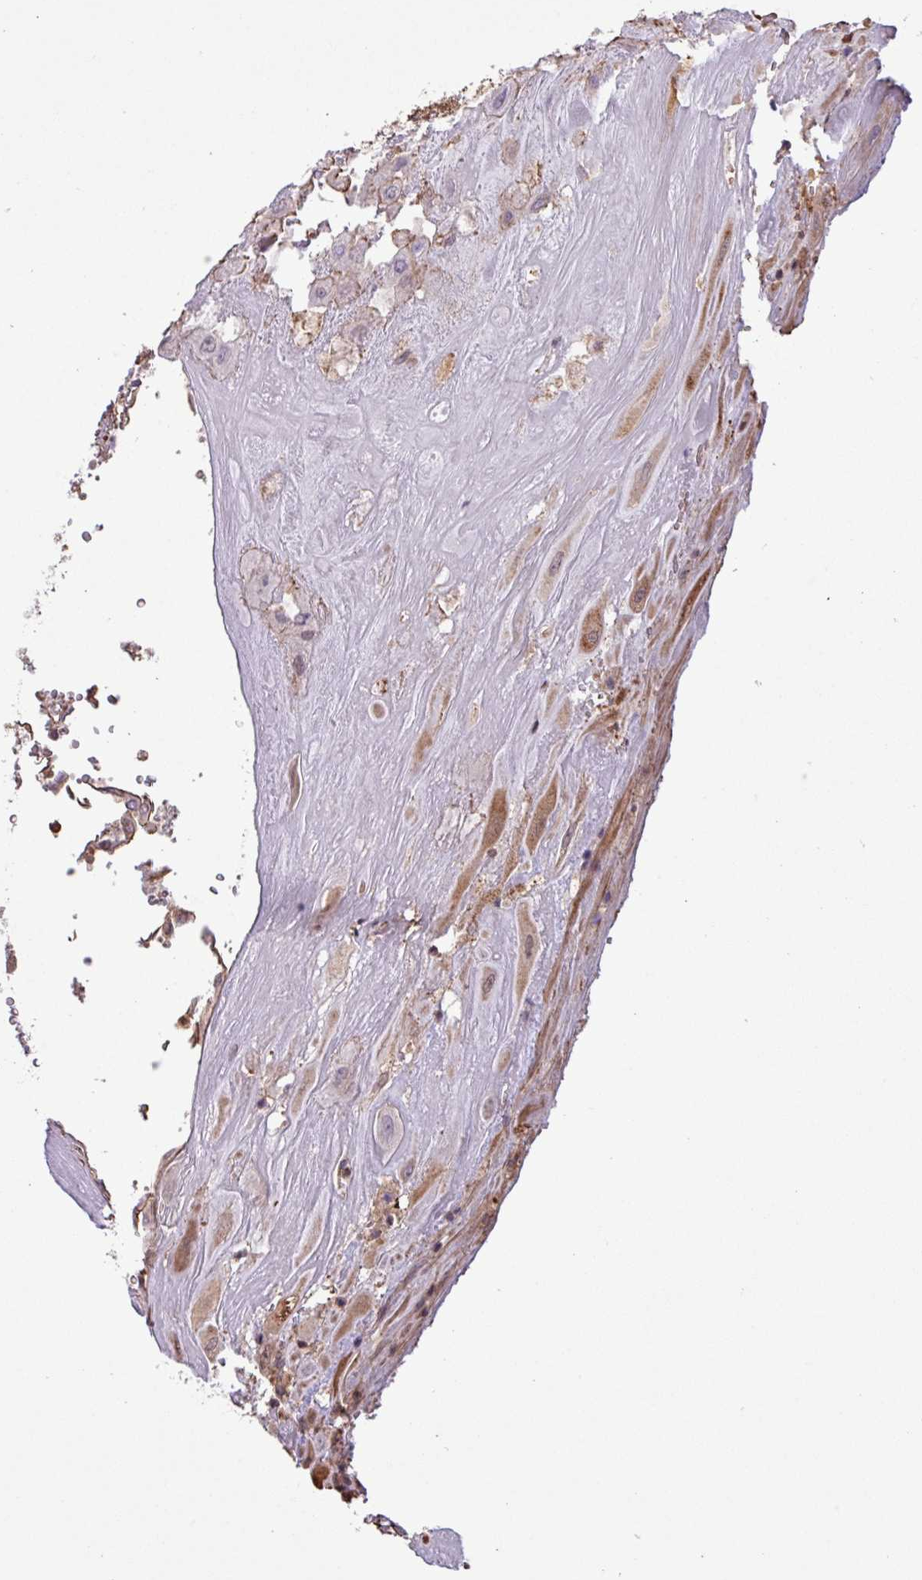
{"staining": {"intensity": "moderate", "quantity": "25%-75%", "location": "cytoplasmic/membranous,nuclear"}, "tissue": "placenta", "cell_type": "Decidual cells", "image_type": "normal", "snomed": [{"axis": "morphology", "description": "Normal tissue, NOS"}, {"axis": "topography", "description": "Placenta"}], "caption": "IHC (DAB (3,3'-diaminobenzidine)) staining of benign placenta displays moderate cytoplasmic/membranous,nuclear protein staining in approximately 25%-75% of decidual cells. The staining was performed using DAB (3,3'-diaminobenzidine), with brown indicating positive protein expression. Nuclei are stained blue with hematoxylin.", "gene": "CHST11", "patient": {"sex": "female", "age": 32}}